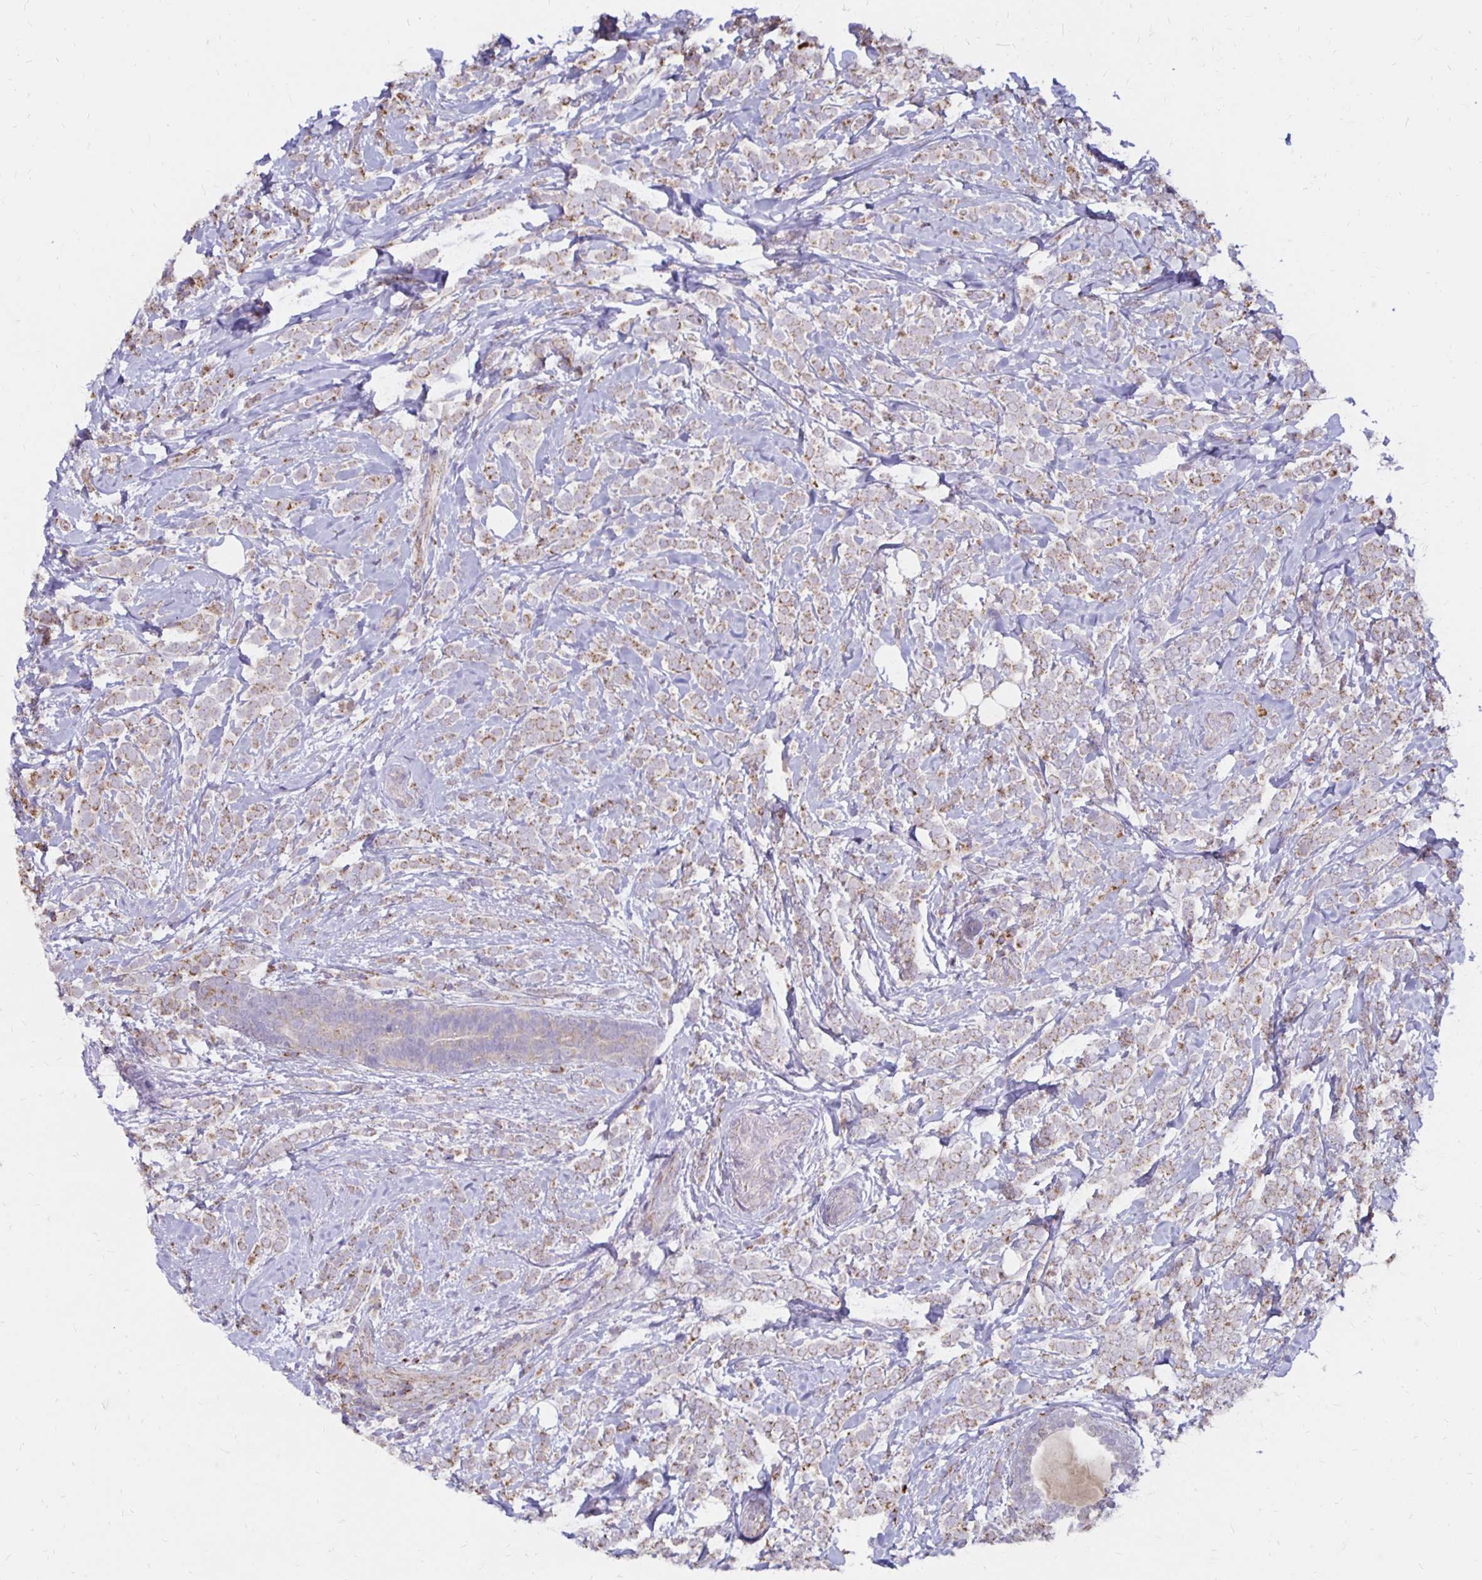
{"staining": {"intensity": "weak", "quantity": "25%-75%", "location": "cytoplasmic/membranous"}, "tissue": "breast cancer", "cell_type": "Tumor cells", "image_type": "cancer", "snomed": [{"axis": "morphology", "description": "Lobular carcinoma"}, {"axis": "topography", "description": "Breast"}], "caption": "Weak cytoplasmic/membranous expression for a protein is seen in approximately 25%-75% of tumor cells of breast cancer using IHC.", "gene": "IER3", "patient": {"sex": "female", "age": 49}}